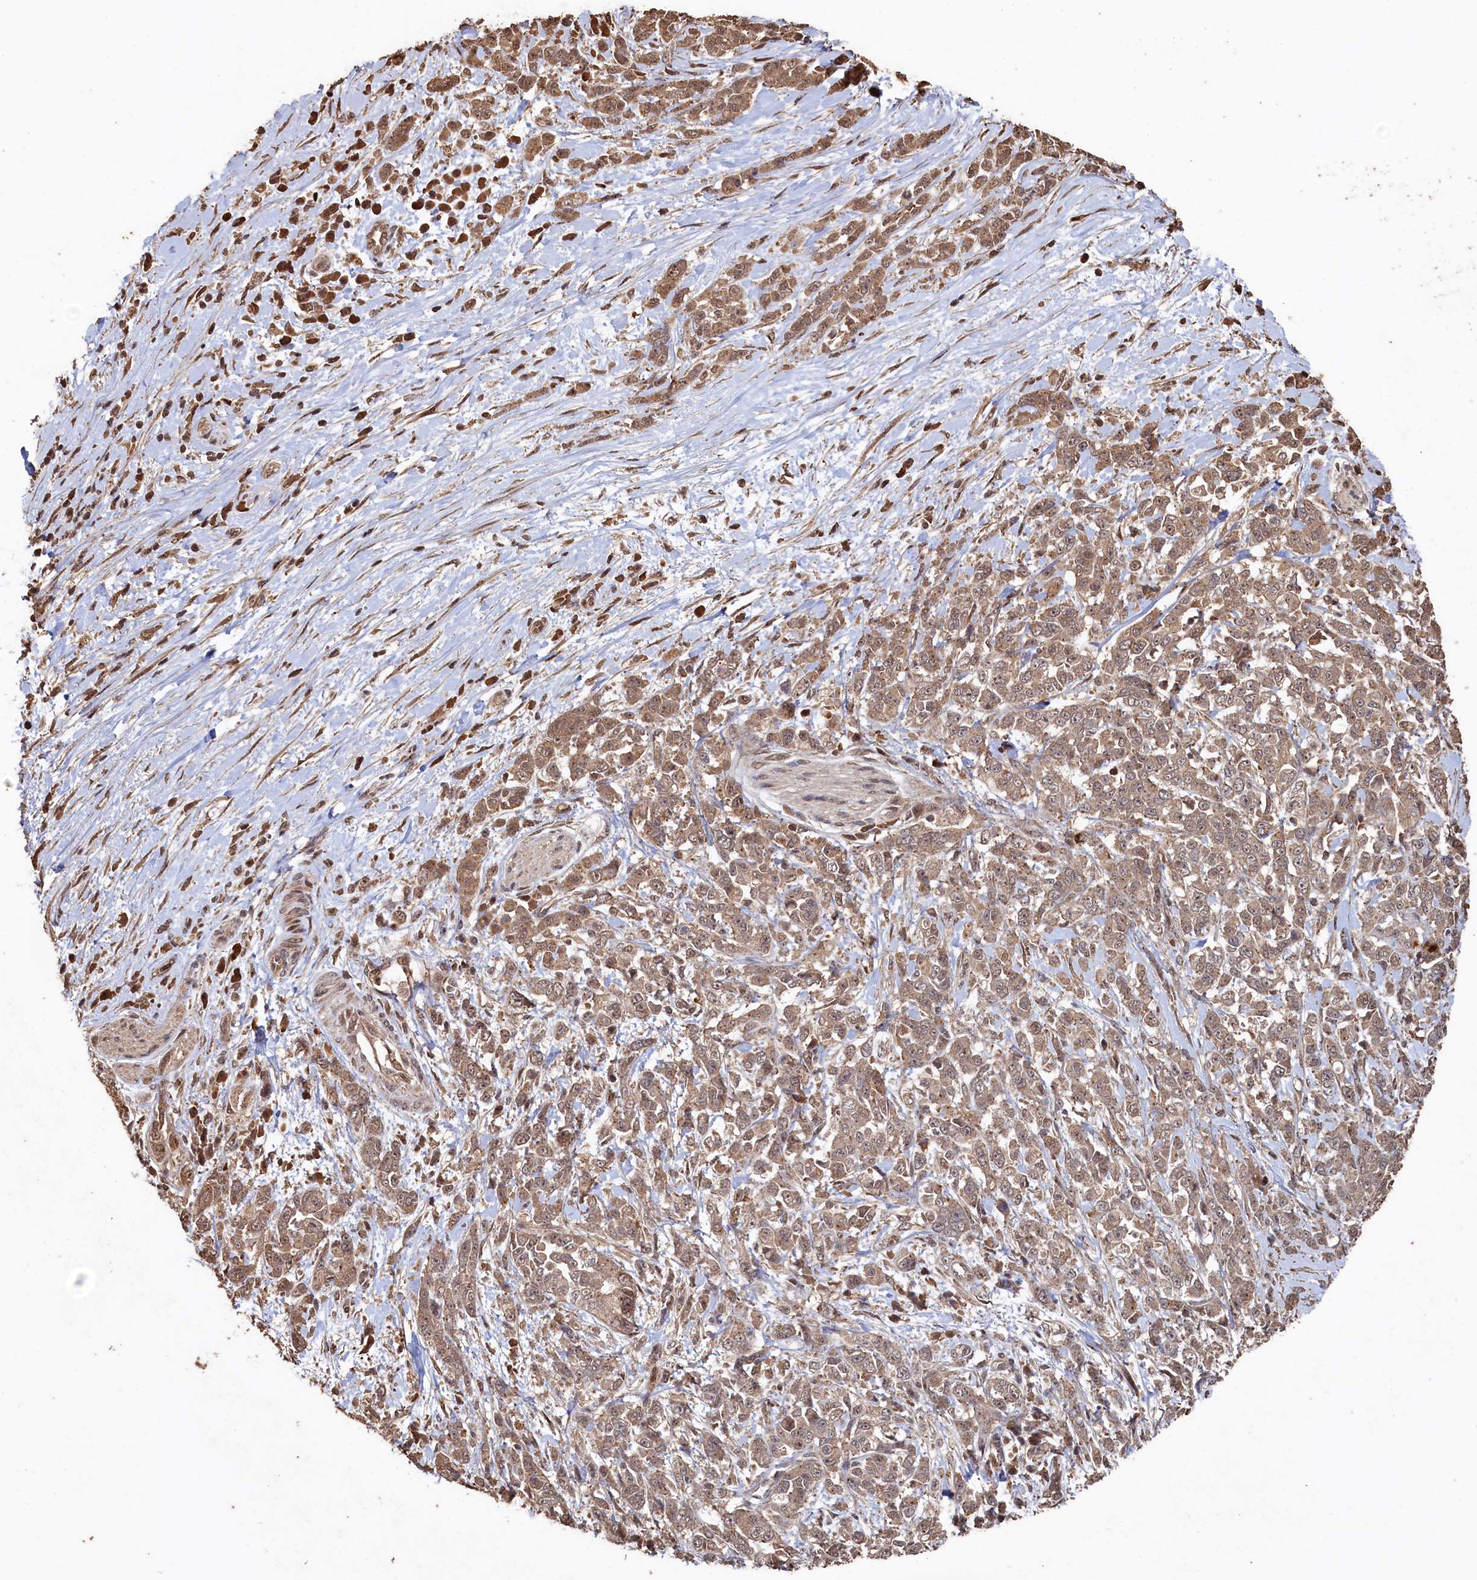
{"staining": {"intensity": "moderate", "quantity": ">75%", "location": "cytoplasmic/membranous,nuclear"}, "tissue": "pancreatic cancer", "cell_type": "Tumor cells", "image_type": "cancer", "snomed": [{"axis": "morphology", "description": "Normal tissue, NOS"}, {"axis": "morphology", "description": "Adenocarcinoma, NOS"}, {"axis": "topography", "description": "Pancreas"}], "caption": "Immunohistochemical staining of human pancreatic cancer (adenocarcinoma) demonstrates moderate cytoplasmic/membranous and nuclear protein expression in approximately >75% of tumor cells.", "gene": "PIGN", "patient": {"sex": "female", "age": 64}}